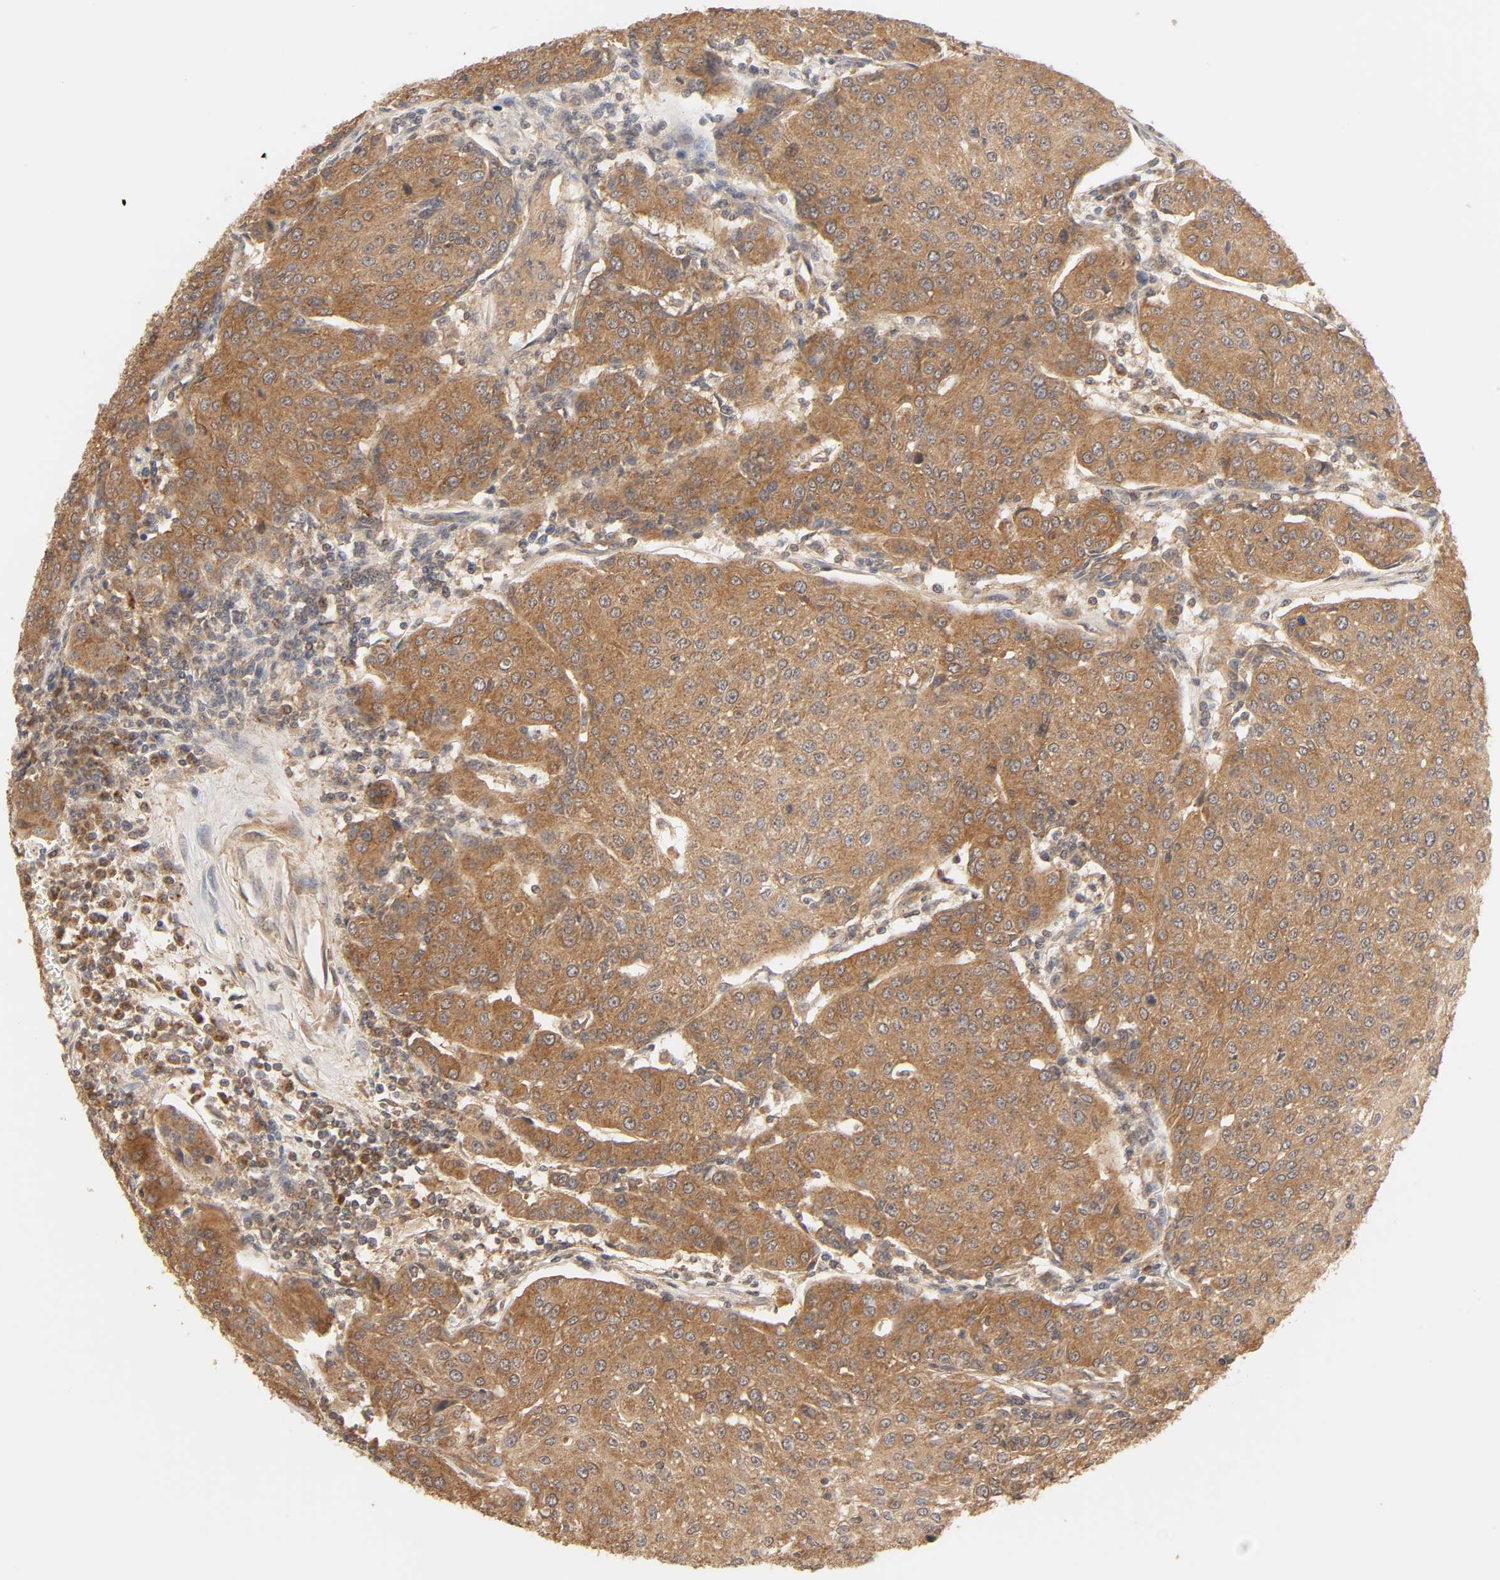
{"staining": {"intensity": "strong", "quantity": ">75%", "location": "cytoplasmic/membranous"}, "tissue": "urothelial cancer", "cell_type": "Tumor cells", "image_type": "cancer", "snomed": [{"axis": "morphology", "description": "Urothelial carcinoma, High grade"}, {"axis": "topography", "description": "Urinary bladder"}], "caption": "Immunohistochemical staining of human urothelial carcinoma (high-grade) reveals high levels of strong cytoplasmic/membranous protein positivity in about >75% of tumor cells.", "gene": "EPS8", "patient": {"sex": "female", "age": 85}}